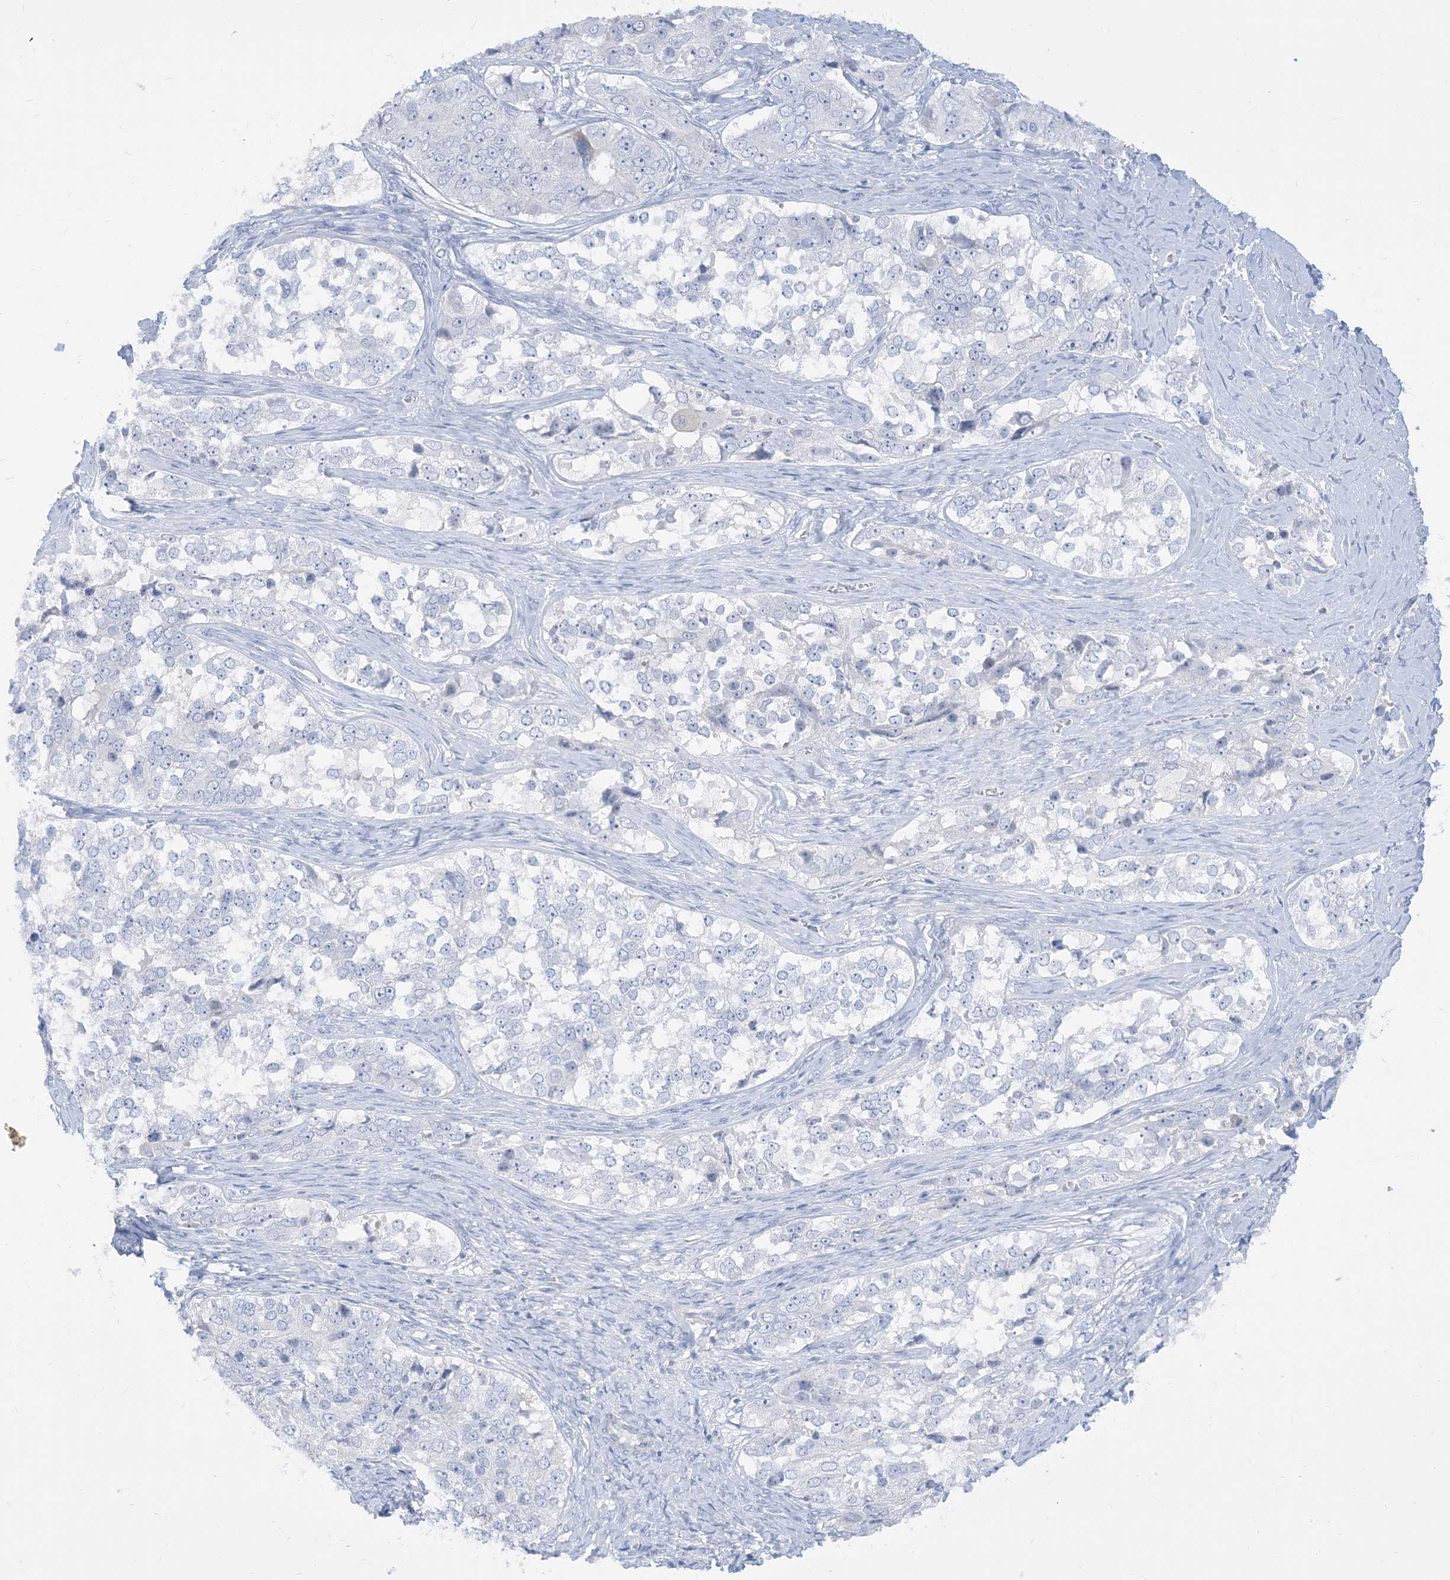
{"staining": {"intensity": "negative", "quantity": "none", "location": "none"}, "tissue": "ovarian cancer", "cell_type": "Tumor cells", "image_type": "cancer", "snomed": [{"axis": "morphology", "description": "Carcinoma, endometroid"}, {"axis": "topography", "description": "Ovary"}], "caption": "Human ovarian endometroid carcinoma stained for a protein using immunohistochemistry displays no staining in tumor cells.", "gene": "MARS2", "patient": {"sex": "female", "age": 51}}